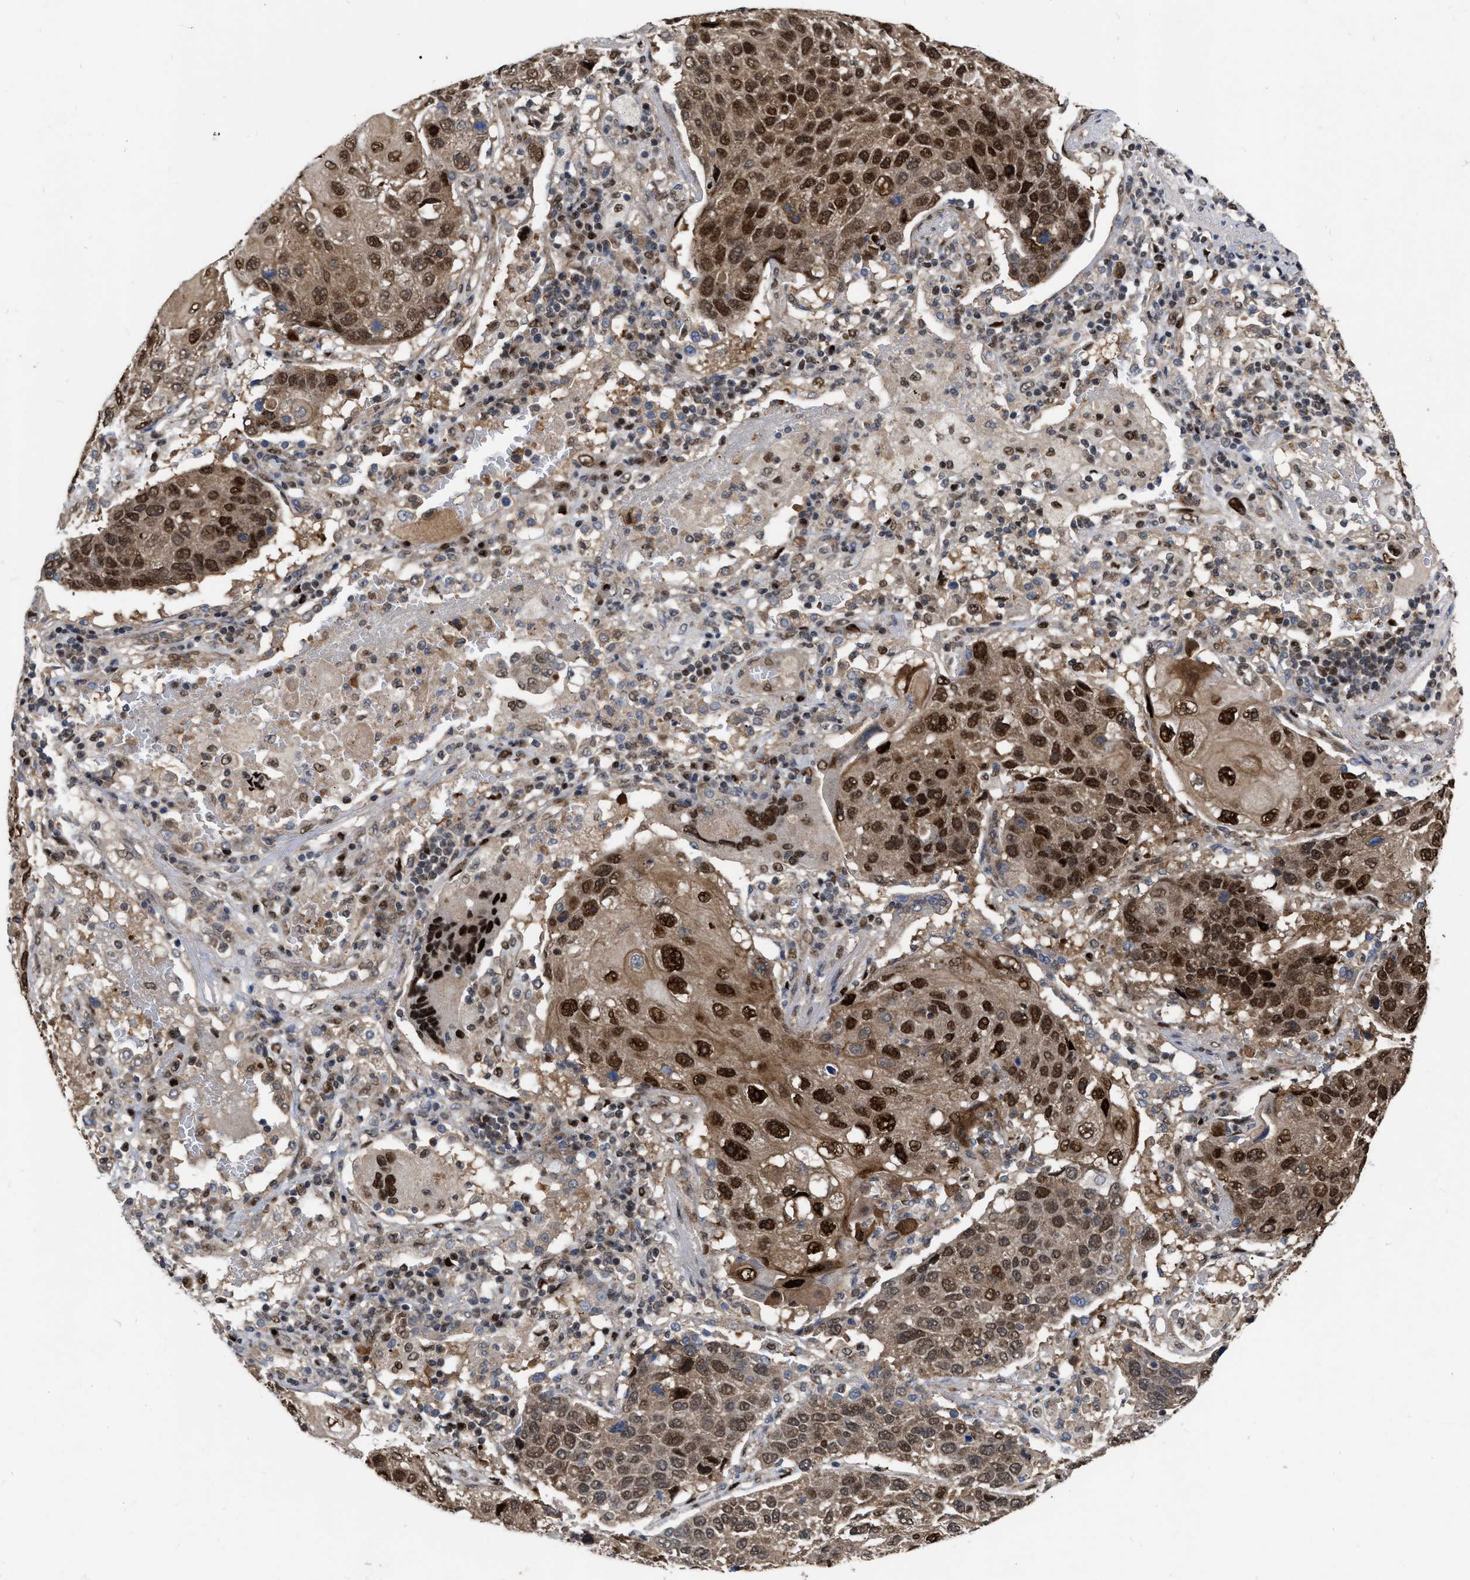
{"staining": {"intensity": "strong", "quantity": ">75%", "location": "cytoplasmic/membranous,nuclear"}, "tissue": "lung cancer", "cell_type": "Tumor cells", "image_type": "cancer", "snomed": [{"axis": "morphology", "description": "Squamous cell carcinoma, NOS"}, {"axis": "topography", "description": "Lung"}], "caption": "Human lung cancer (squamous cell carcinoma) stained with a brown dye demonstrates strong cytoplasmic/membranous and nuclear positive expression in approximately >75% of tumor cells.", "gene": "MDM4", "patient": {"sex": "male", "age": 61}}